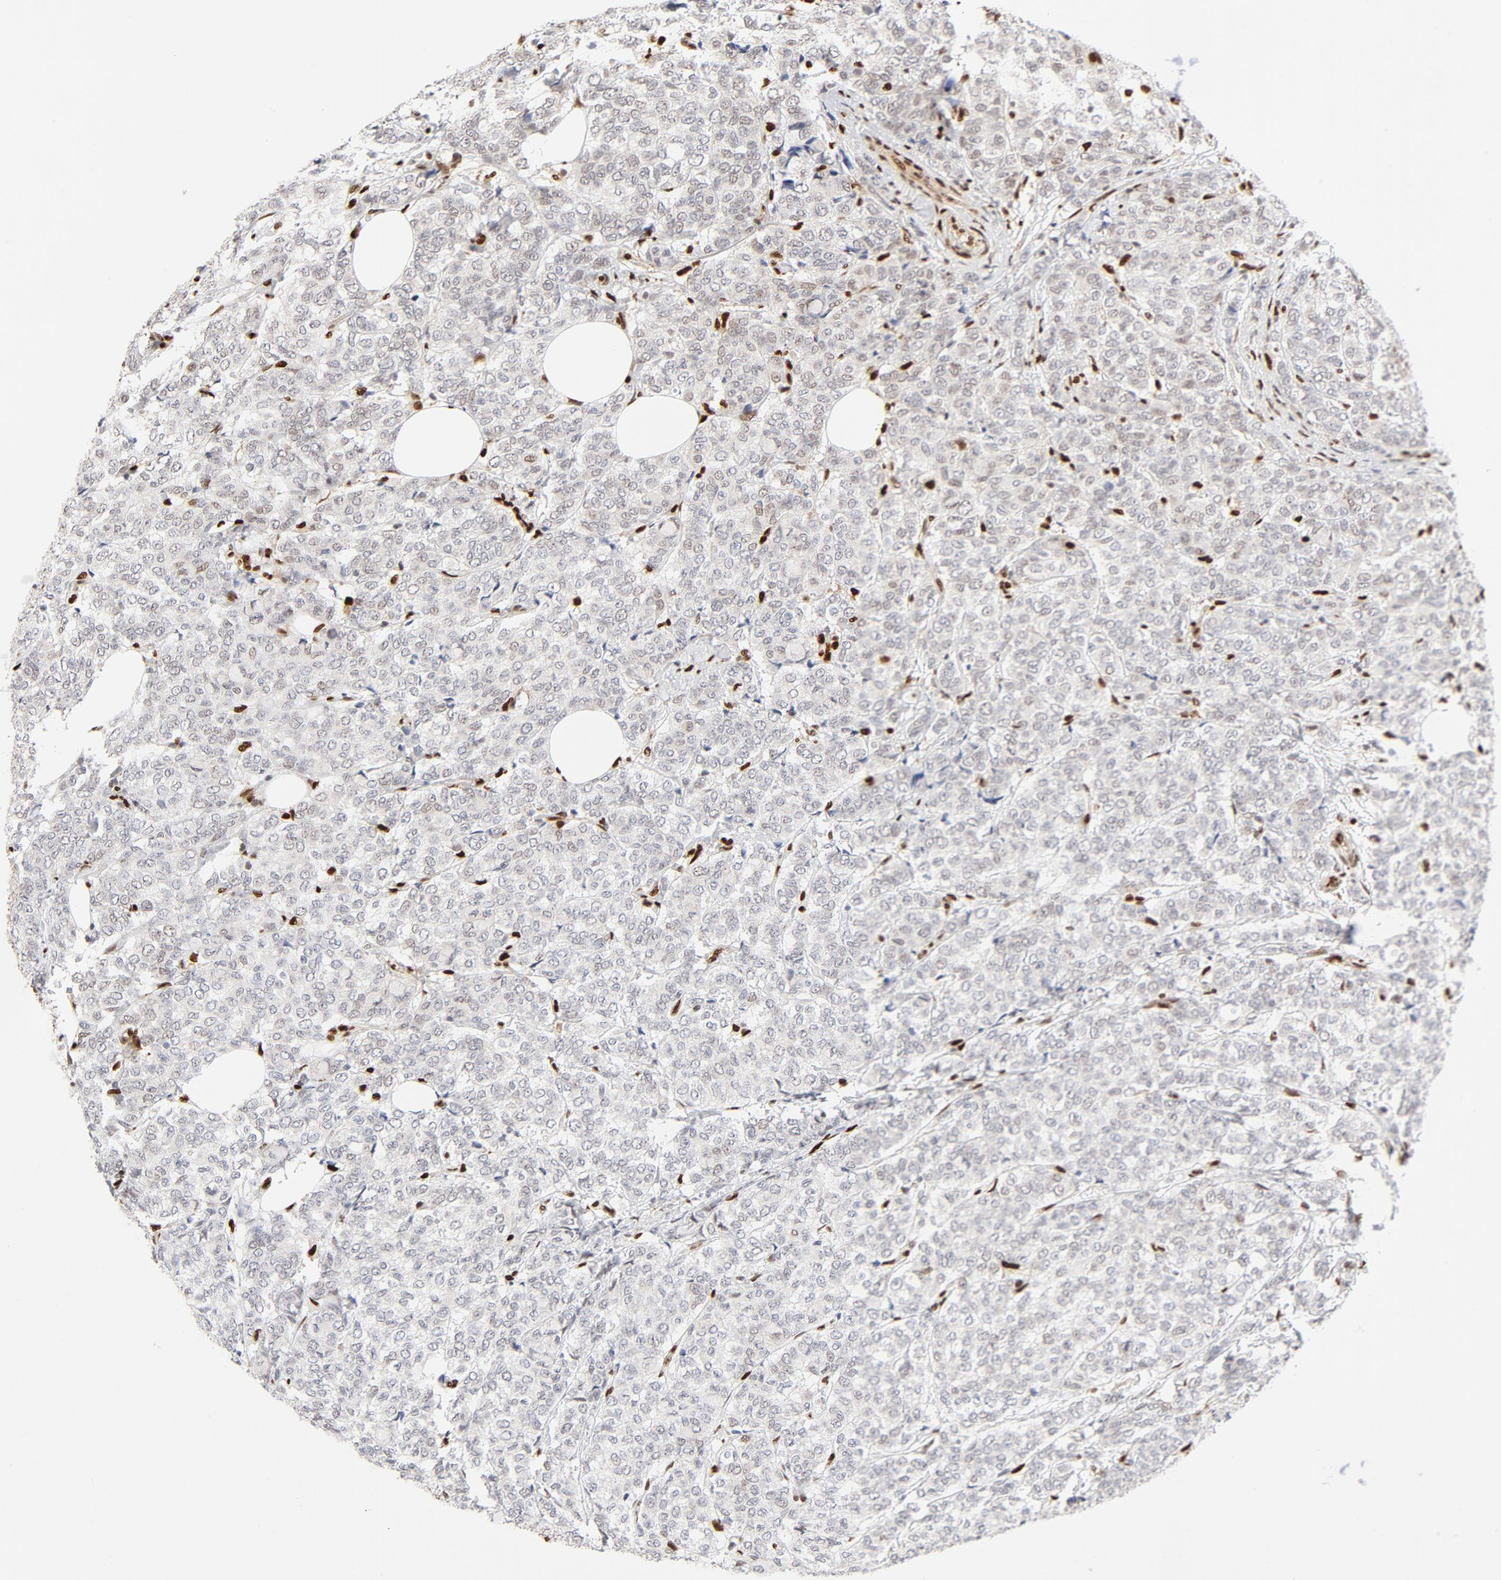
{"staining": {"intensity": "negative", "quantity": "none", "location": "none"}, "tissue": "breast cancer", "cell_type": "Tumor cells", "image_type": "cancer", "snomed": [{"axis": "morphology", "description": "Lobular carcinoma"}, {"axis": "topography", "description": "Breast"}], "caption": "Immunohistochemistry (IHC) histopathology image of neoplastic tissue: lobular carcinoma (breast) stained with DAB (3,3'-diaminobenzidine) shows no significant protein expression in tumor cells.", "gene": "MEF2A", "patient": {"sex": "female", "age": 60}}